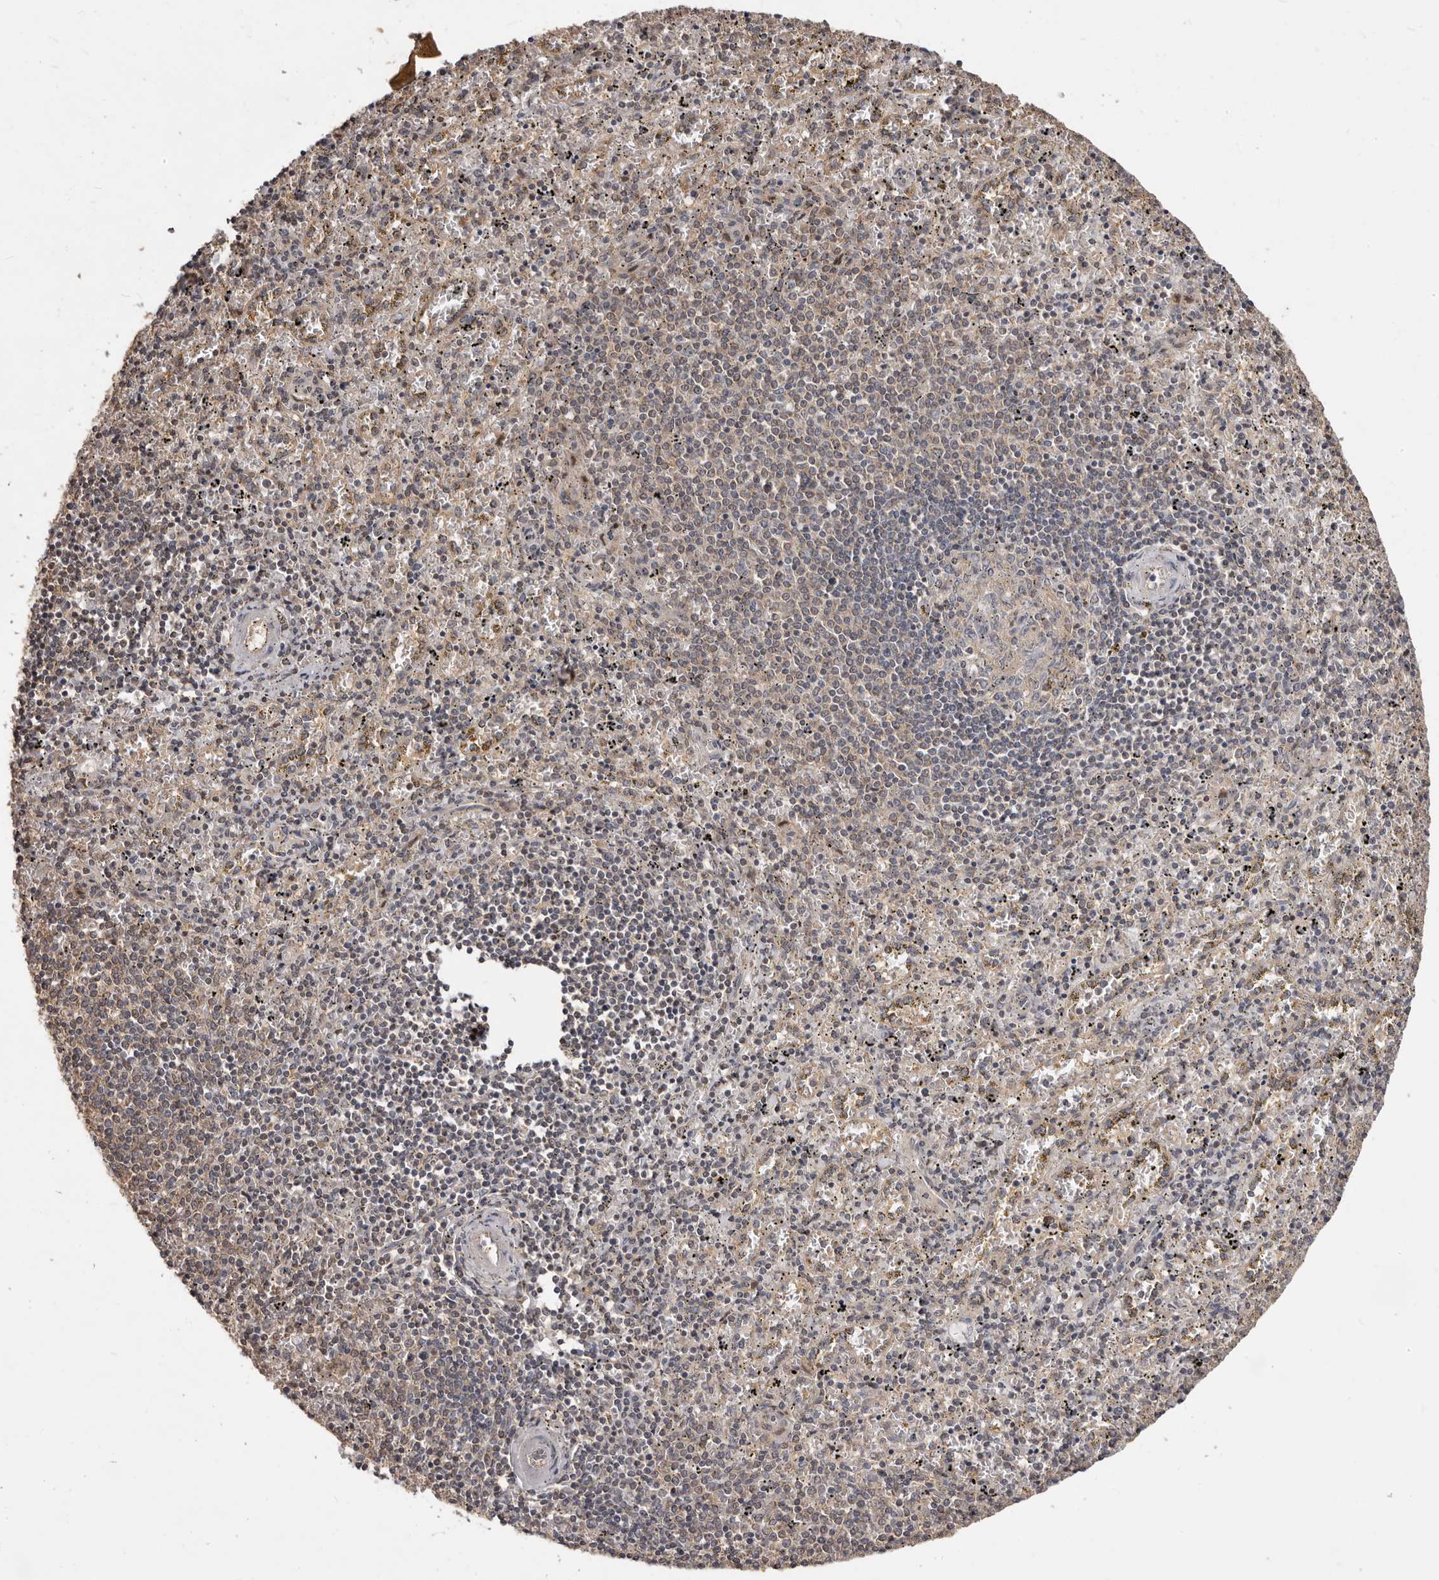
{"staining": {"intensity": "weak", "quantity": "25%-75%", "location": "cytoplasmic/membranous"}, "tissue": "spleen", "cell_type": "Cells in red pulp", "image_type": "normal", "snomed": [{"axis": "morphology", "description": "Normal tissue, NOS"}, {"axis": "topography", "description": "Spleen"}], "caption": "A low amount of weak cytoplasmic/membranous staining is appreciated in approximately 25%-75% of cells in red pulp in benign spleen. The protein is shown in brown color, while the nuclei are stained blue.", "gene": "MTO1", "patient": {"sex": "male", "age": 11}}